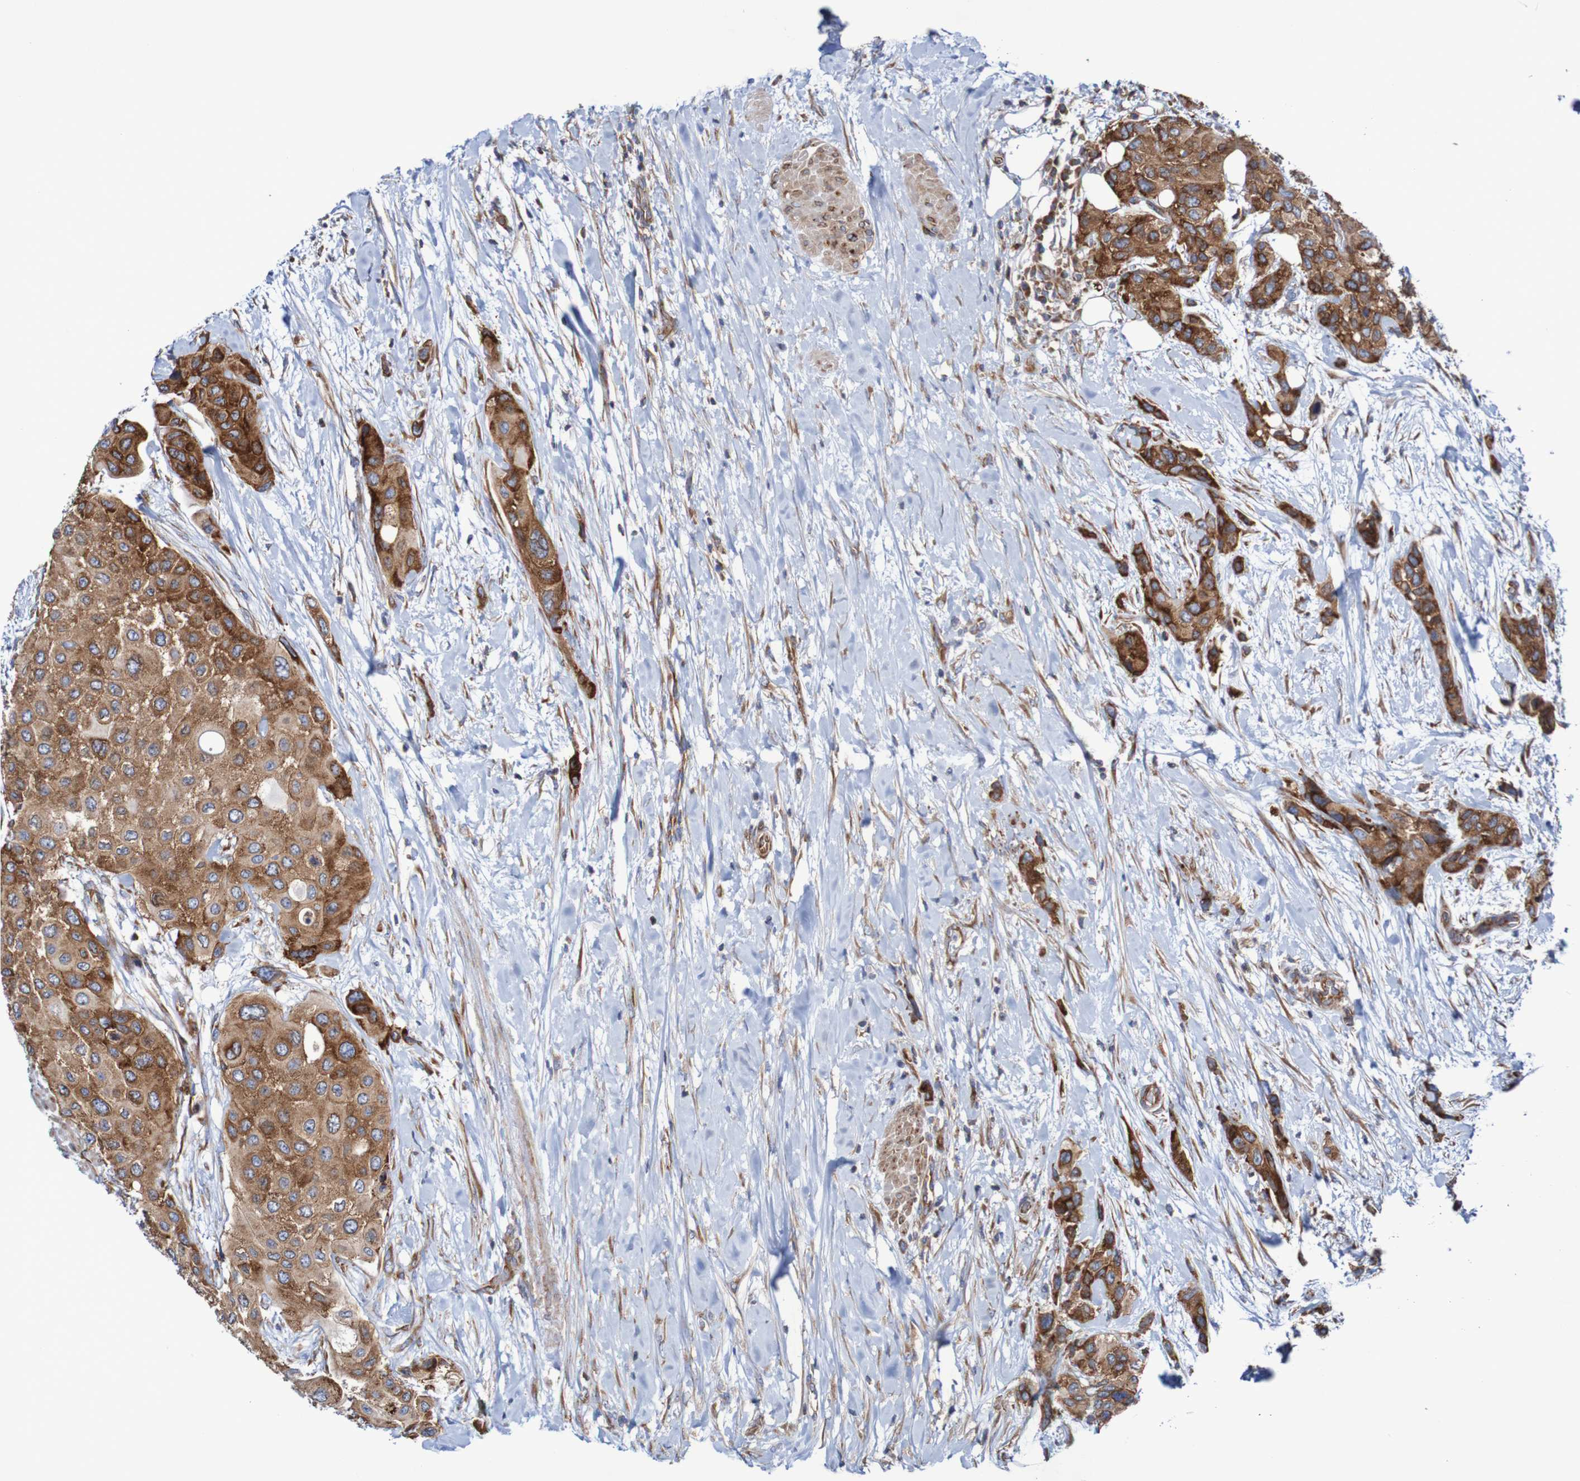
{"staining": {"intensity": "strong", "quantity": ">75%", "location": "cytoplasmic/membranous"}, "tissue": "urothelial cancer", "cell_type": "Tumor cells", "image_type": "cancer", "snomed": [{"axis": "morphology", "description": "Urothelial carcinoma, High grade"}, {"axis": "topography", "description": "Urinary bladder"}], "caption": "The immunohistochemical stain highlights strong cytoplasmic/membranous expression in tumor cells of urothelial cancer tissue.", "gene": "FXR2", "patient": {"sex": "female", "age": 56}}